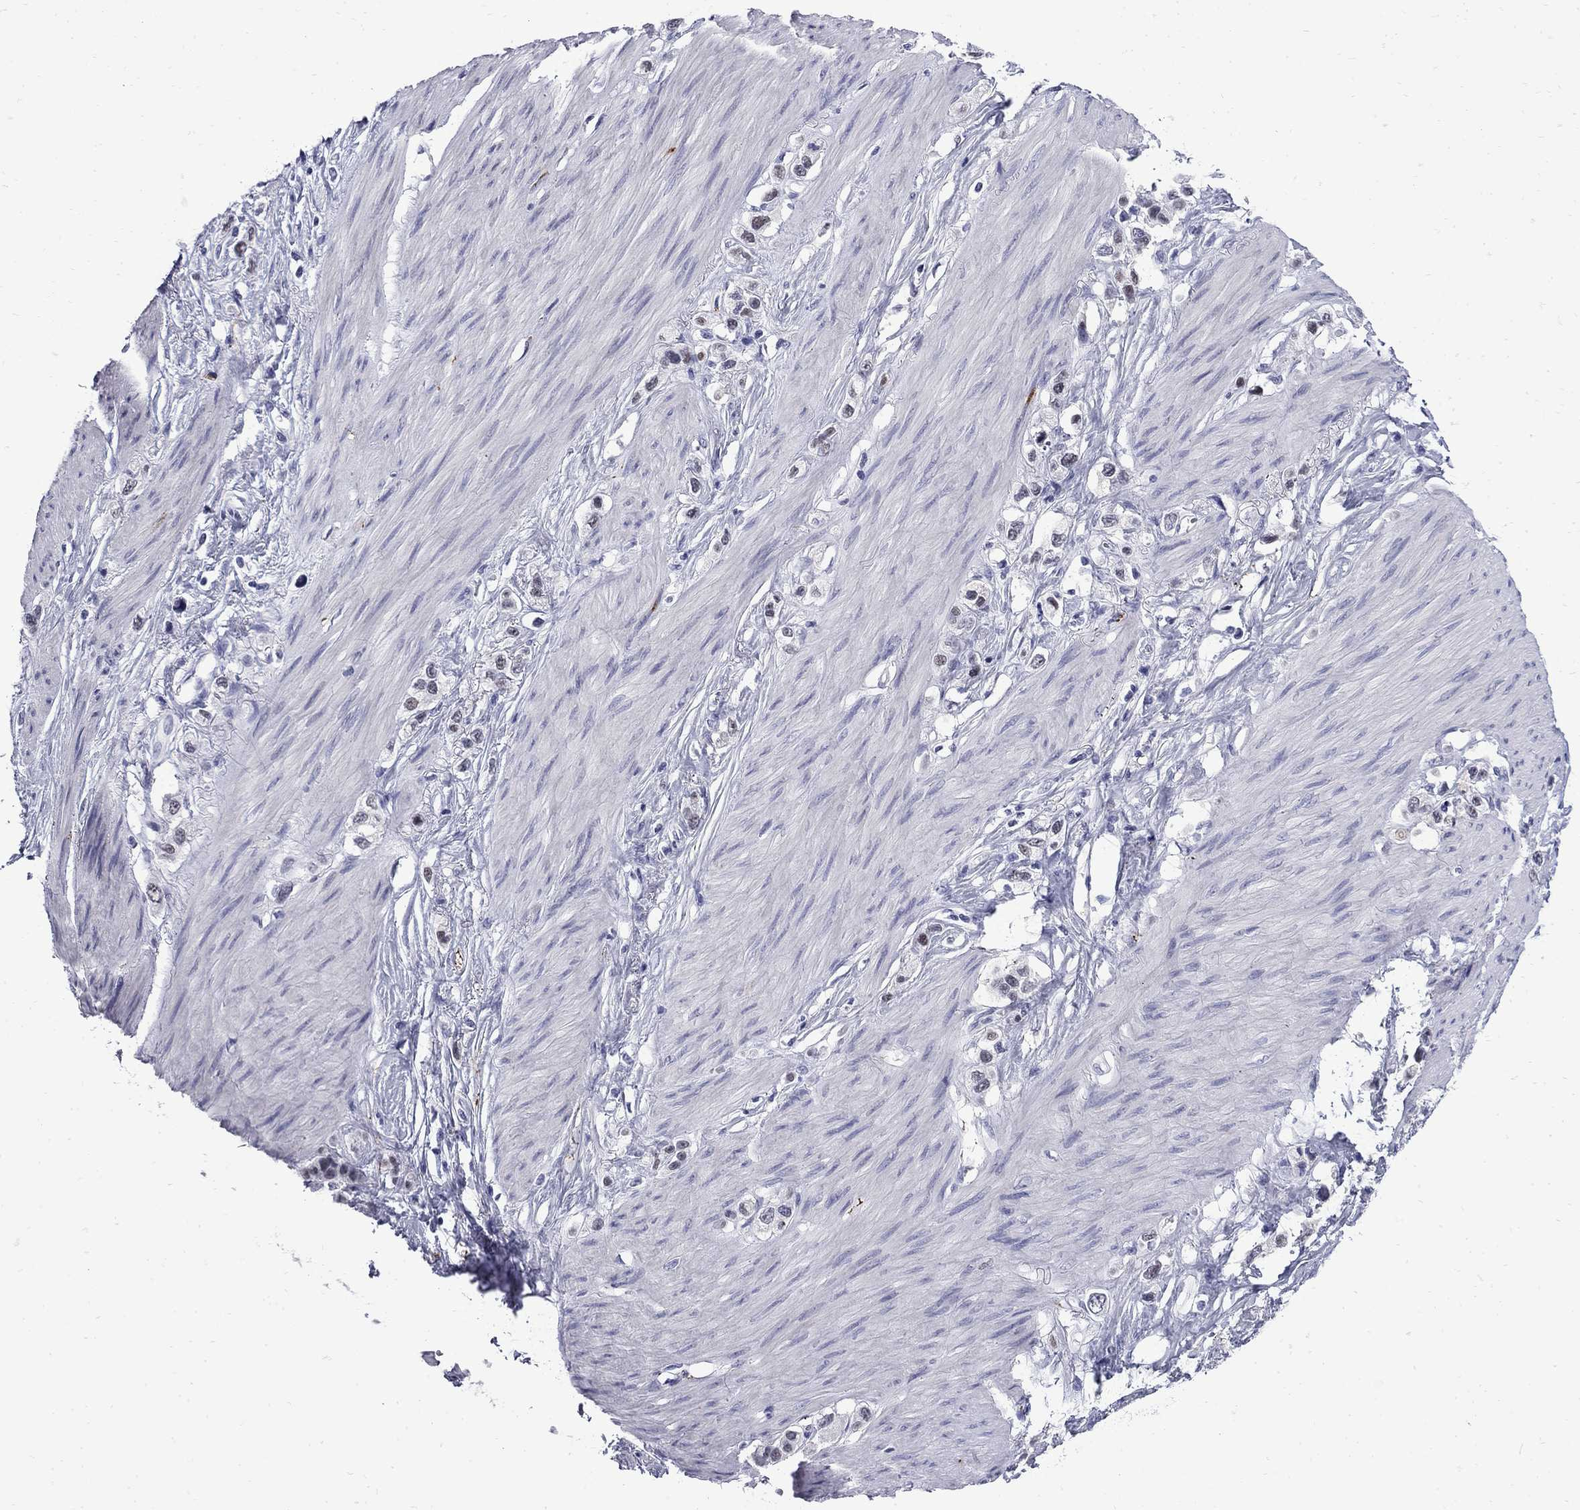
{"staining": {"intensity": "negative", "quantity": "none", "location": "none"}, "tissue": "stomach cancer", "cell_type": "Tumor cells", "image_type": "cancer", "snomed": [{"axis": "morphology", "description": "Normal tissue, NOS"}, {"axis": "morphology", "description": "Adenocarcinoma, NOS"}, {"axis": "morphology", "description": "Adenocarcinoma, High grade"}, {"axis": "topography", "description": "Stomach, upper"}, {"axis": "topography", "description": "Stomach"}], "caption": "This is an immunohistochemistry (IHC) histopathology image of human high-grade adenocarcinoma (stomach). There is no staining in tumor cells.", "gene": "MGARP", "patient": {"sex": "female", "age": 65}}